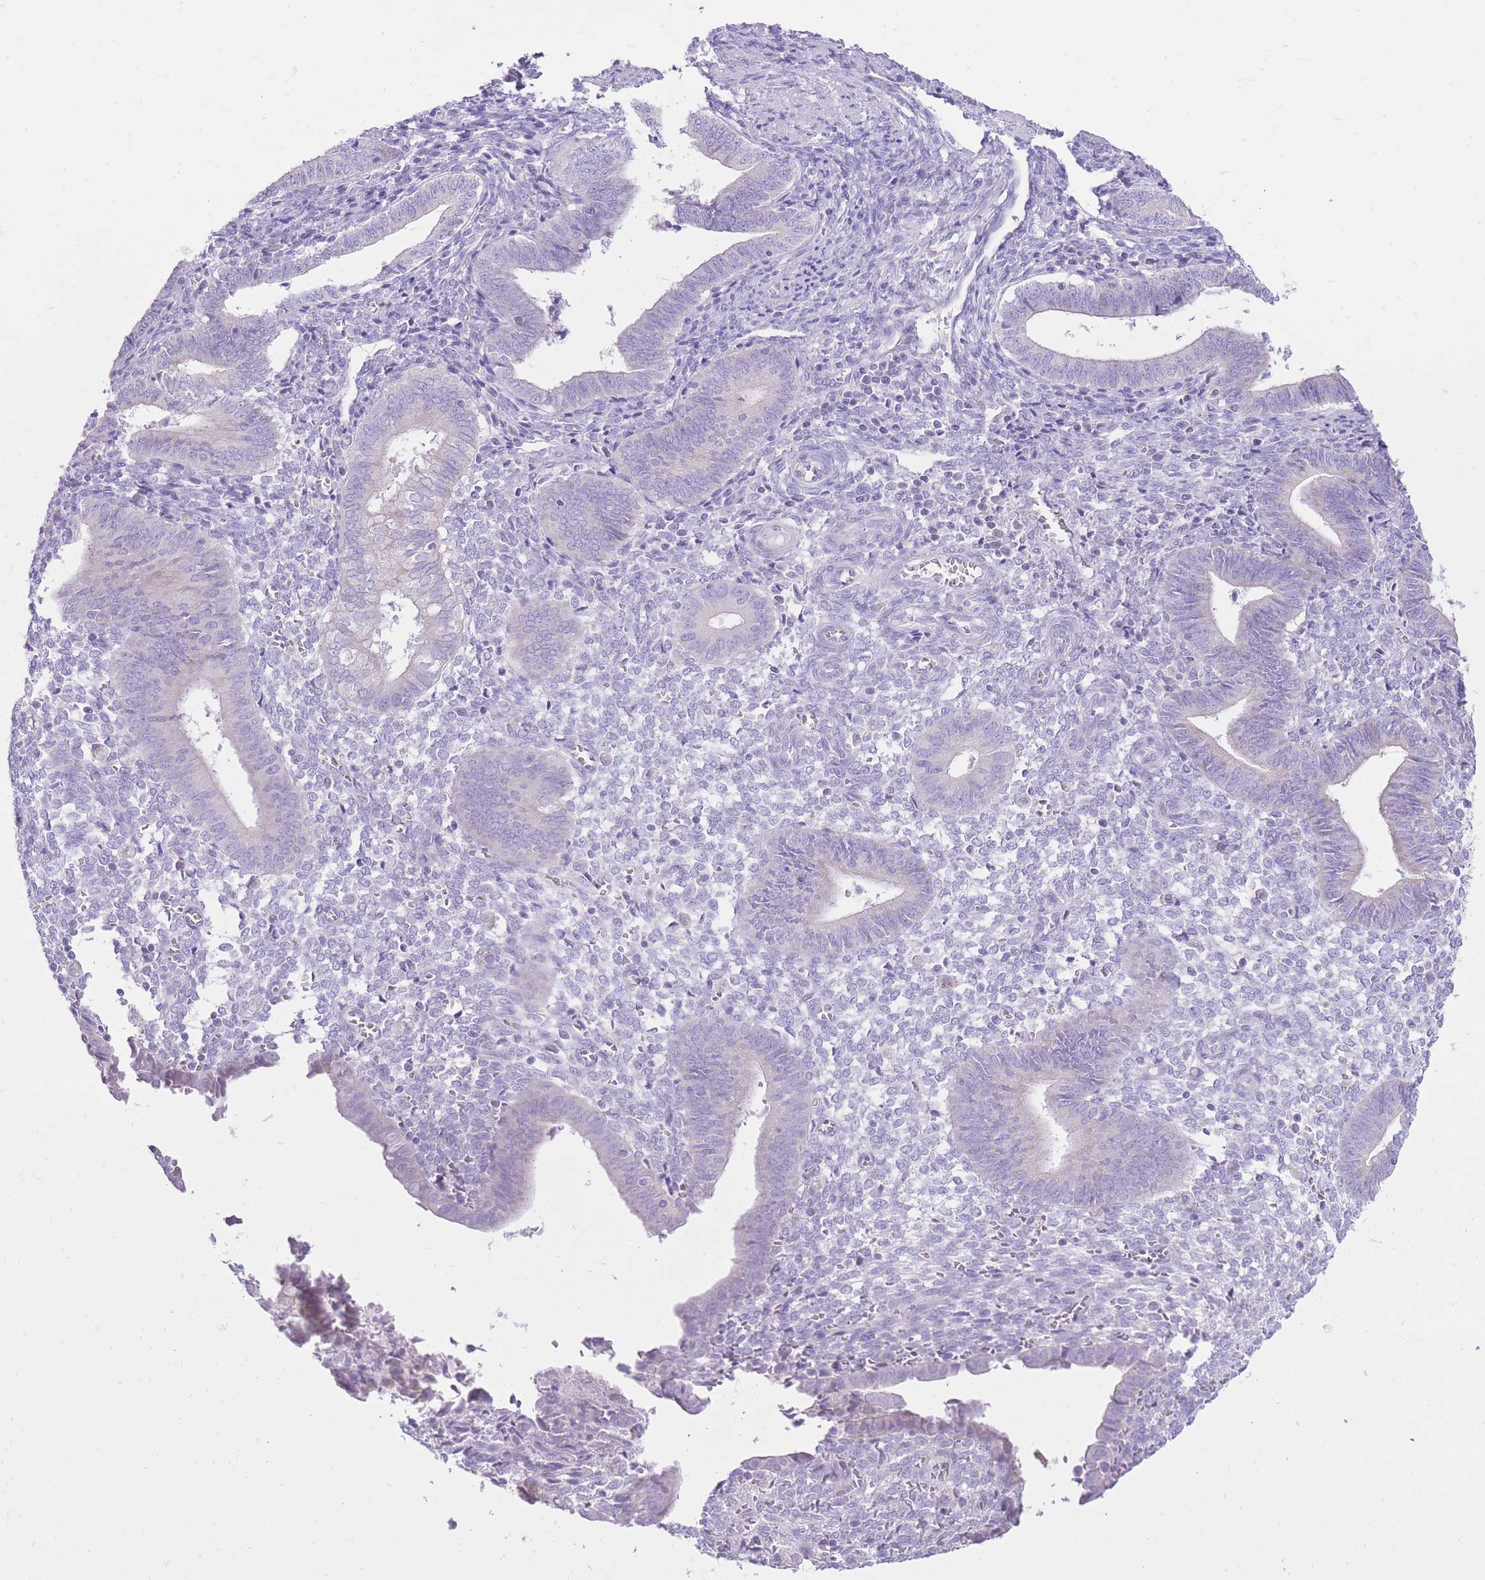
{"staining": {"intensity": "negative", "quantity": "none", "location": "none"}, "tissue": "endometrium", "cell_type": "Cells in endometrial stroma", "image_type": "normal", "snomed": [{"axis": "morphology", "description": "Normal tissue, NOS"}, {"axis": "topography", "description": "Other"}, {"axis": "topography", "description": "Endometrium"}], "caption": "Protein analysis of normal endometrium exhibits no significant staining in cells in endometrial stroma.", "gene": "SLC4A4", "patient": {"sex": "female", "age": 44}}